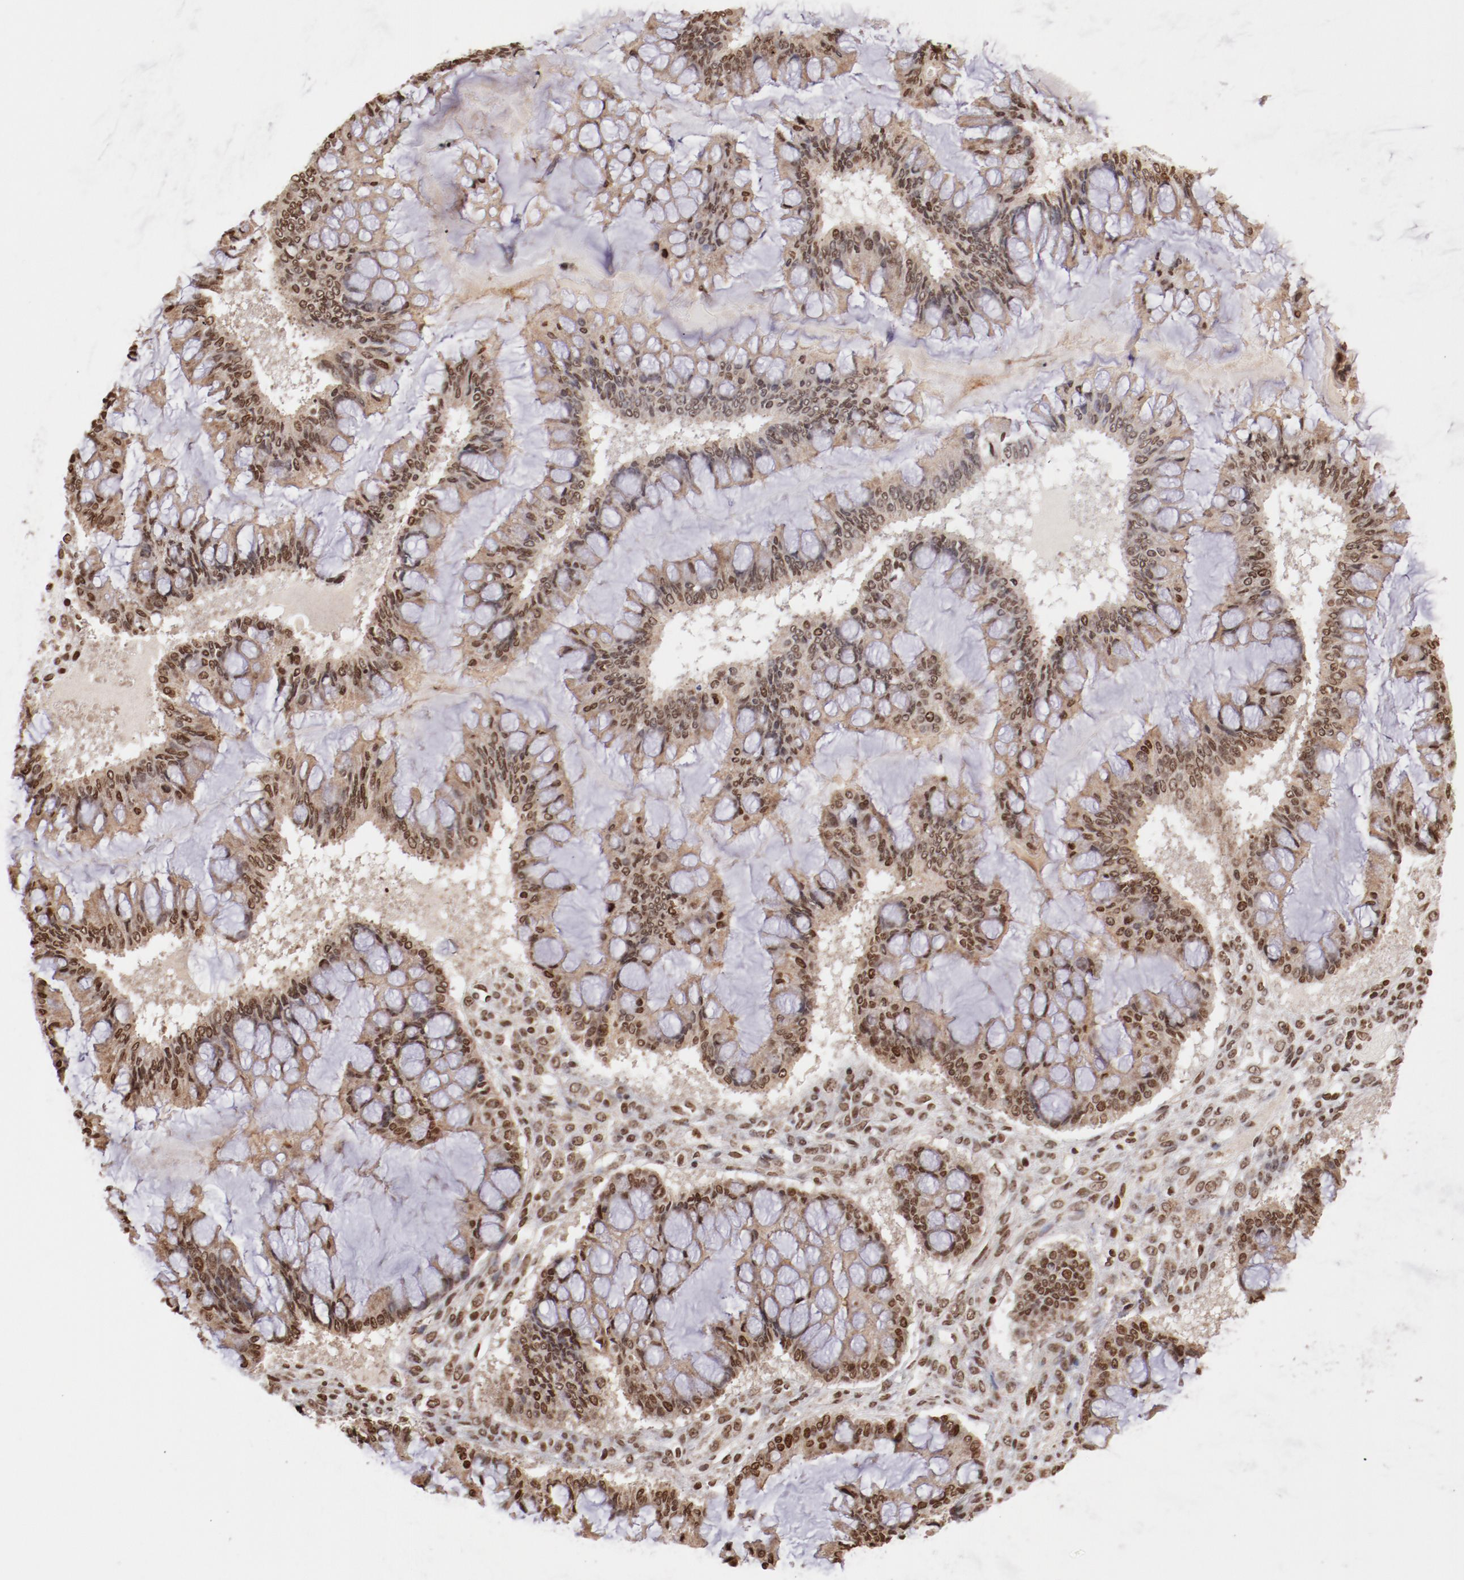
{"staining": {"intensity": "moderate", "quantity": ">75%", "location": "nuclear"}, "tissue": "ovarian cancer", "cell_type": "Tumor cells", "image_type": "cancer", "snomed": [{"axis": "morphology", "description": "Cystadenocarcinoma, mucinous, NOS"}, {"axis": "topography", "description": "Ovary"}], "caption": "Protein staining displays moderate nuclear positivity in about >75% of tumor cells in ovarian cancer (mucinous cystadenocarcinoma).", "gene": "ABL2", "patient": {"sex": "female", "age": 73}}